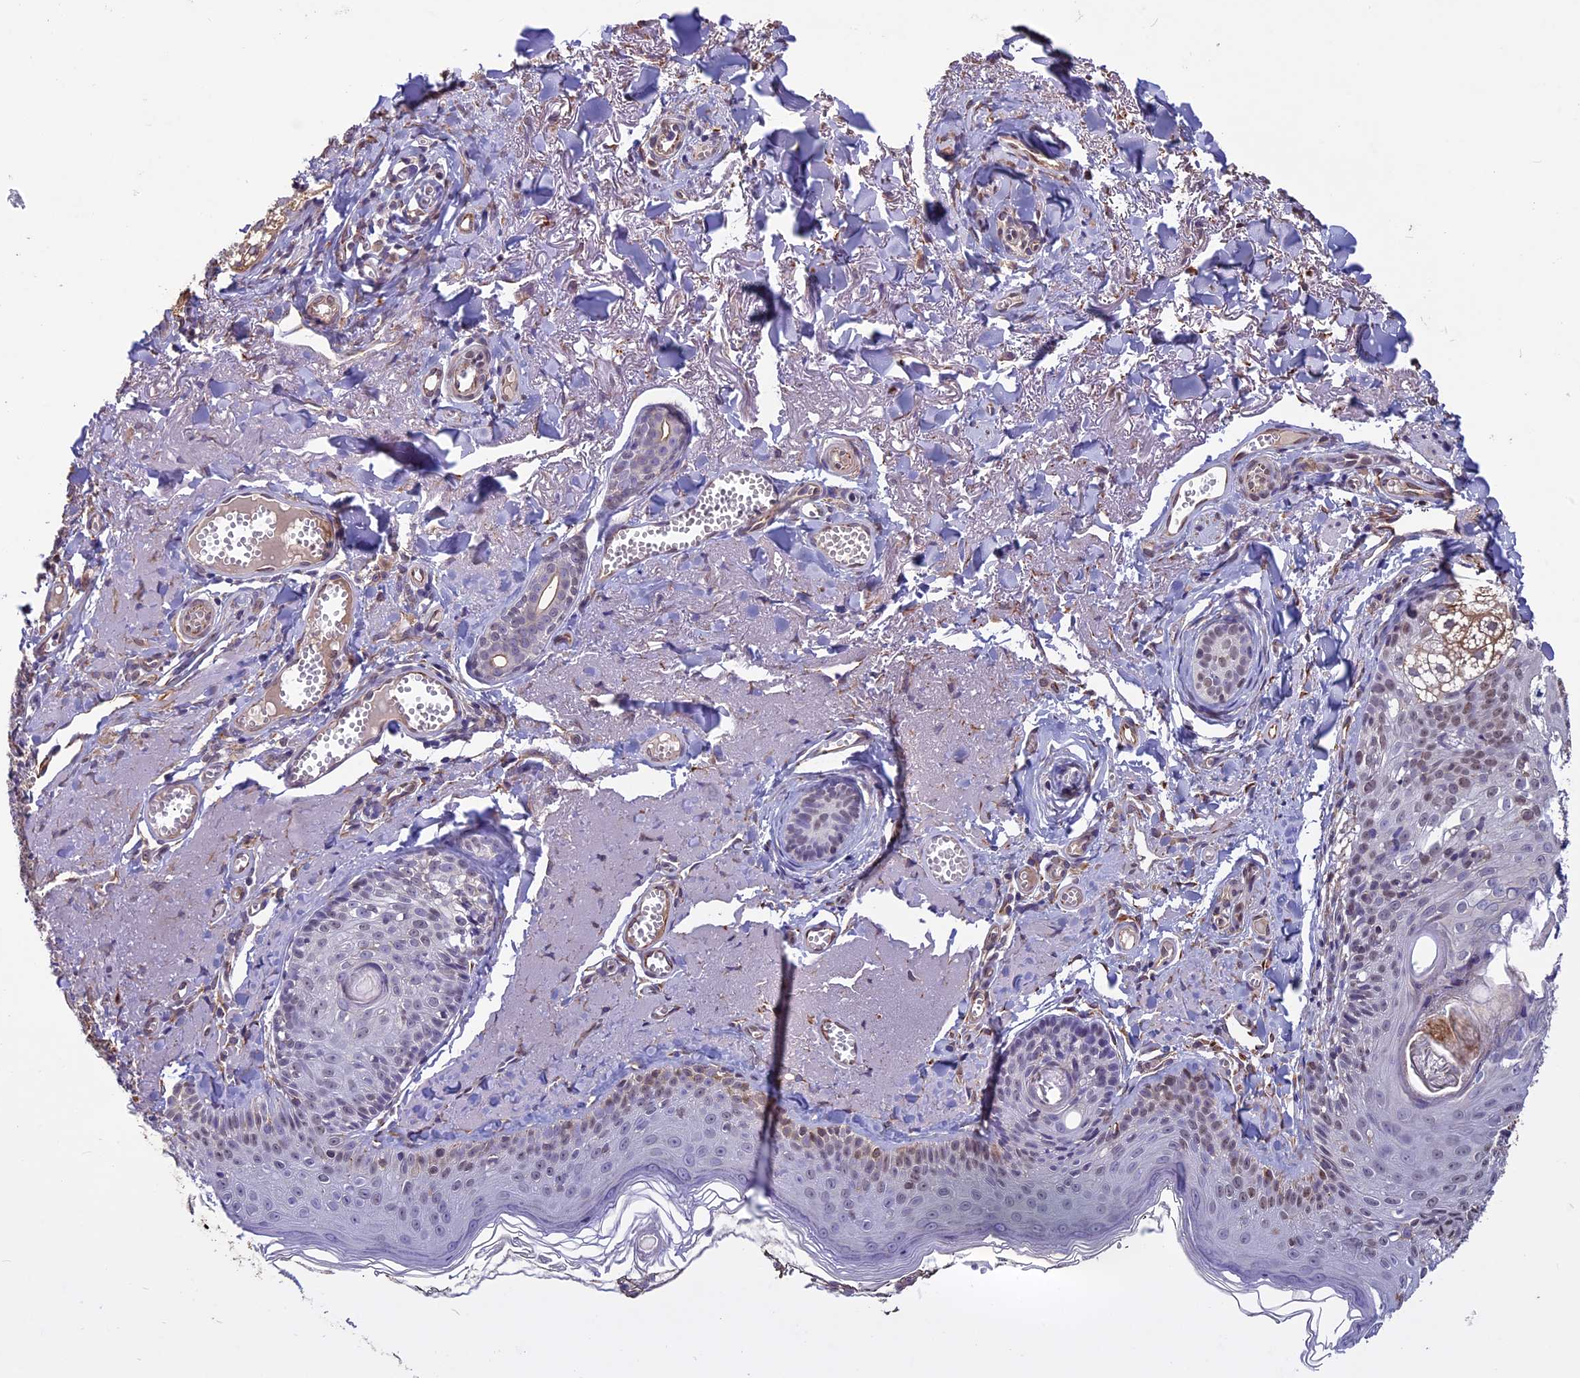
{"staining": {"intensity": "weak", "quantity": "25%-75%", "location": "nuclear"}, "tissue": "skin cancer", "cell_type": "Tumor cells", "image_type": "cancer", "snomed": [{"axis": "morphology", "description": "Basal cell carcinoma"}, {"axis": "topography", "description": "Skin"}], "caption": "Weak nuclear positivity for a protein is identified in about 25%-75% of tumor cells of skin cancer (basal cell carcinoma) using immunohistochemistry.", "gene": "C3orf70", "patient": {"sex": "female", "age": 74}}